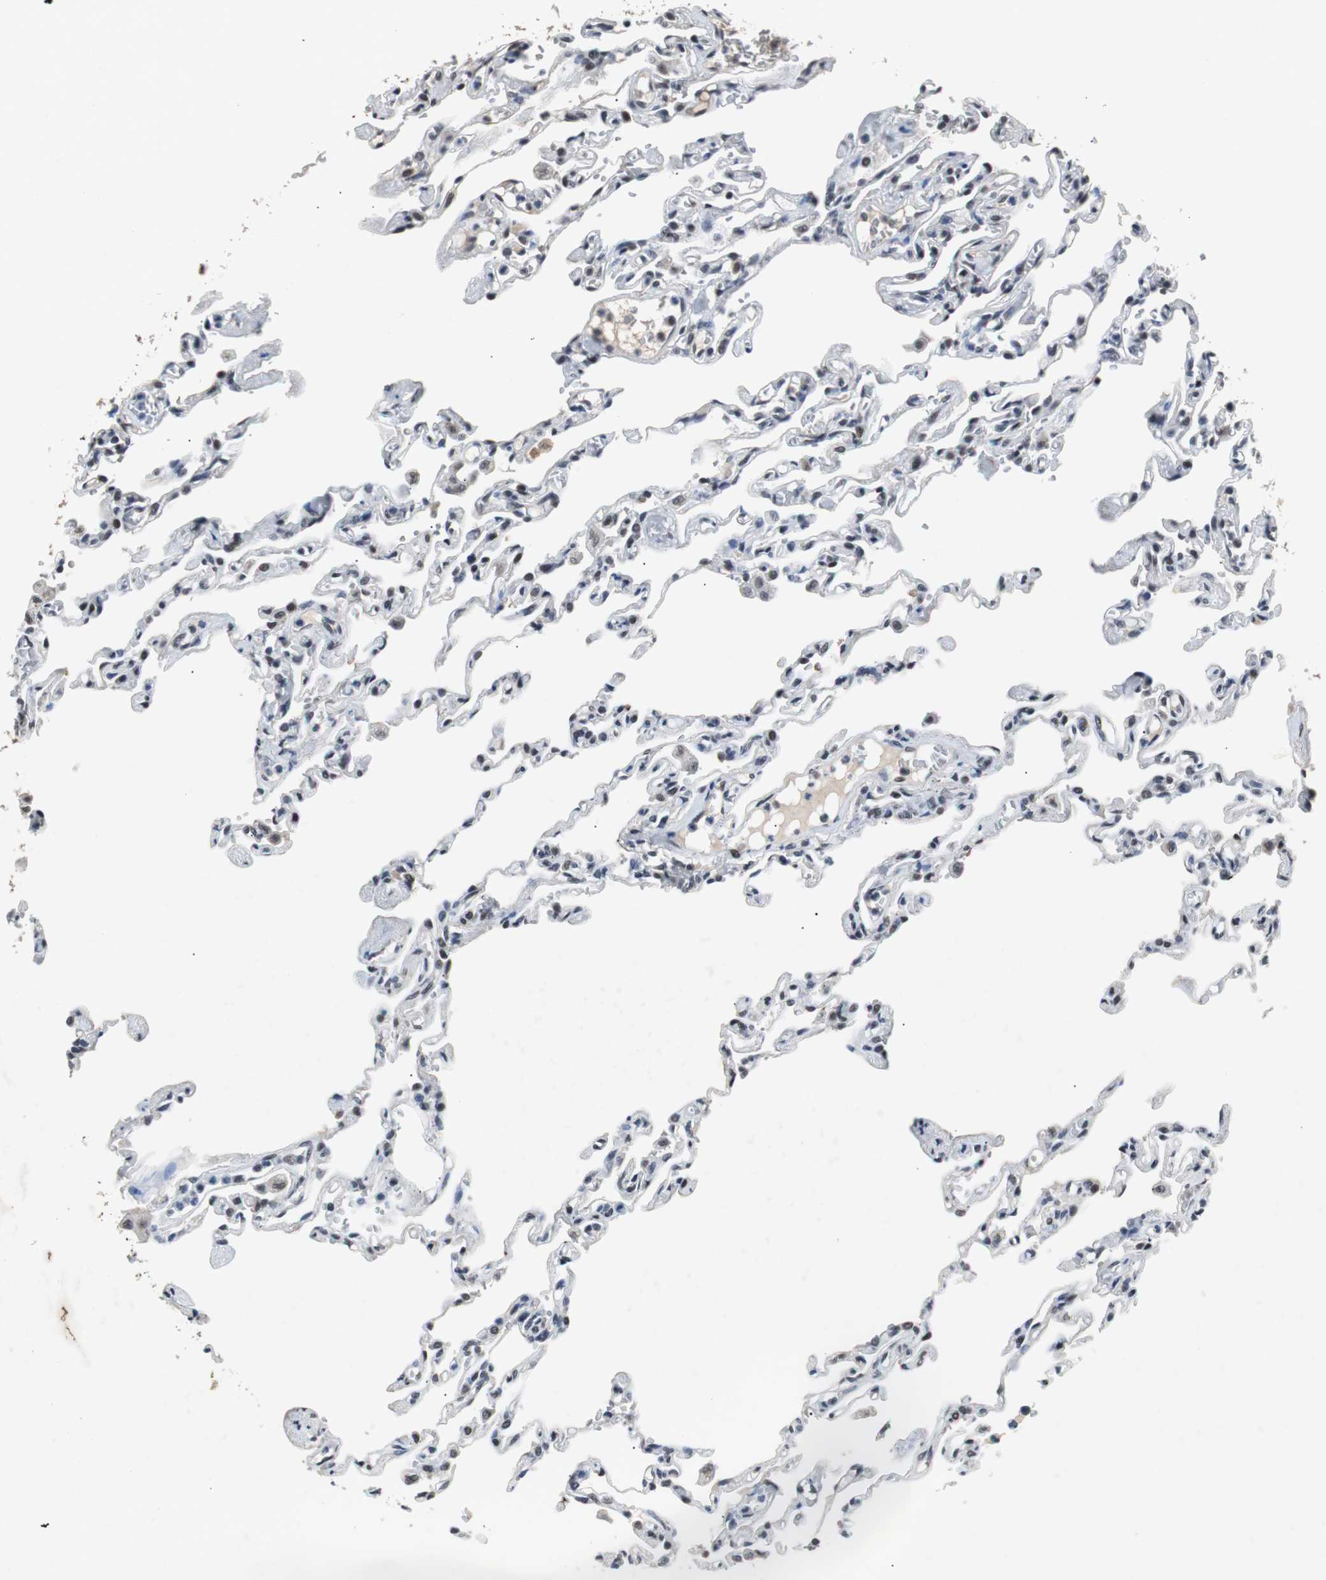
{"staining": {"intensity": "negative", "quantity": "none", "location": "none"}, "tissue": "lung", "cell_type": "Alveolar cells", "image_type": "normal", "snomed": [{"axis": "morphology", "description": "Normal tissue, NOS"}, {"axis": "topography", "description": "Lung"}], "caption": "The image shows no significant expression in alveolar cells of lung. (Stains: DAB (3,3'-diaminobenzidine) immunohistochemistry with hematoxylin counter stain, Microscopy: brightfield microscopy at high magnification).", "gene": "USP28", "patient": {"sex": "male", "age": 21}}